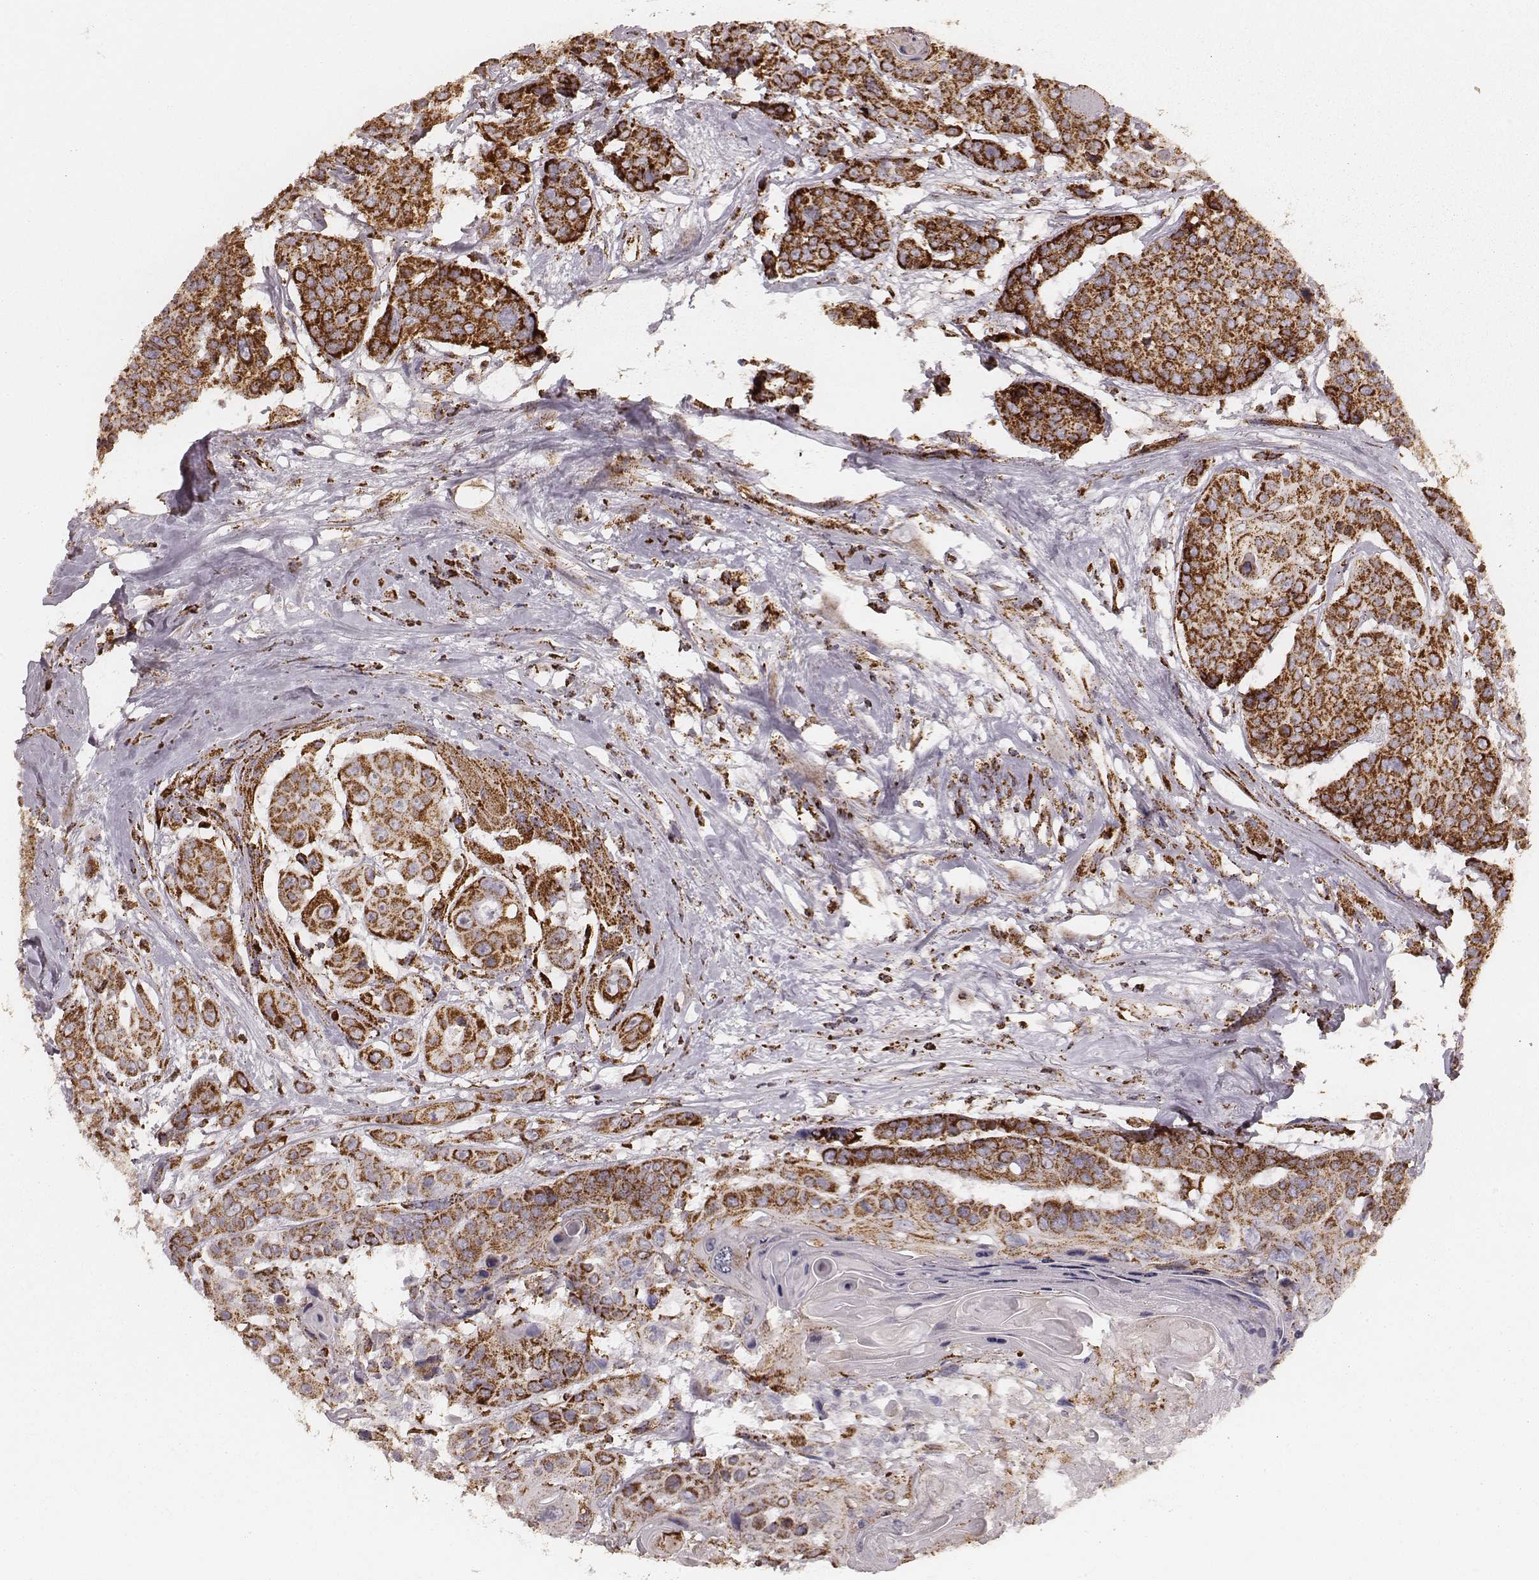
{"staining": {"intensity": "strong", "quantity": ">75%", "location": "cytoplasmic/membranous"}, "tissue": "head and neck cancer", "cell_type": "Tumor cells", "image_type": "cancer", "snomed": [{"axis": "morphology", "description": "Squamous cell carcinoma, NOS"}, {"axis": "topography", "description": "Oral tissue"}, {"axis": "topography", "description": "Head-Neck"}], "caption": "Immunohistochemistry (IHC) image of neoplastic tissue: squamous cell carcinoma (head and neck) stained using immunohistochemistry shows high levels of strong protein expression localized specifically in the cytoplasmic/membranous of tumor cells, appearing as a cytoplasmic/membranous brown color.", "gene": "CS", "patient": {"sex": "male", "age": 56}}